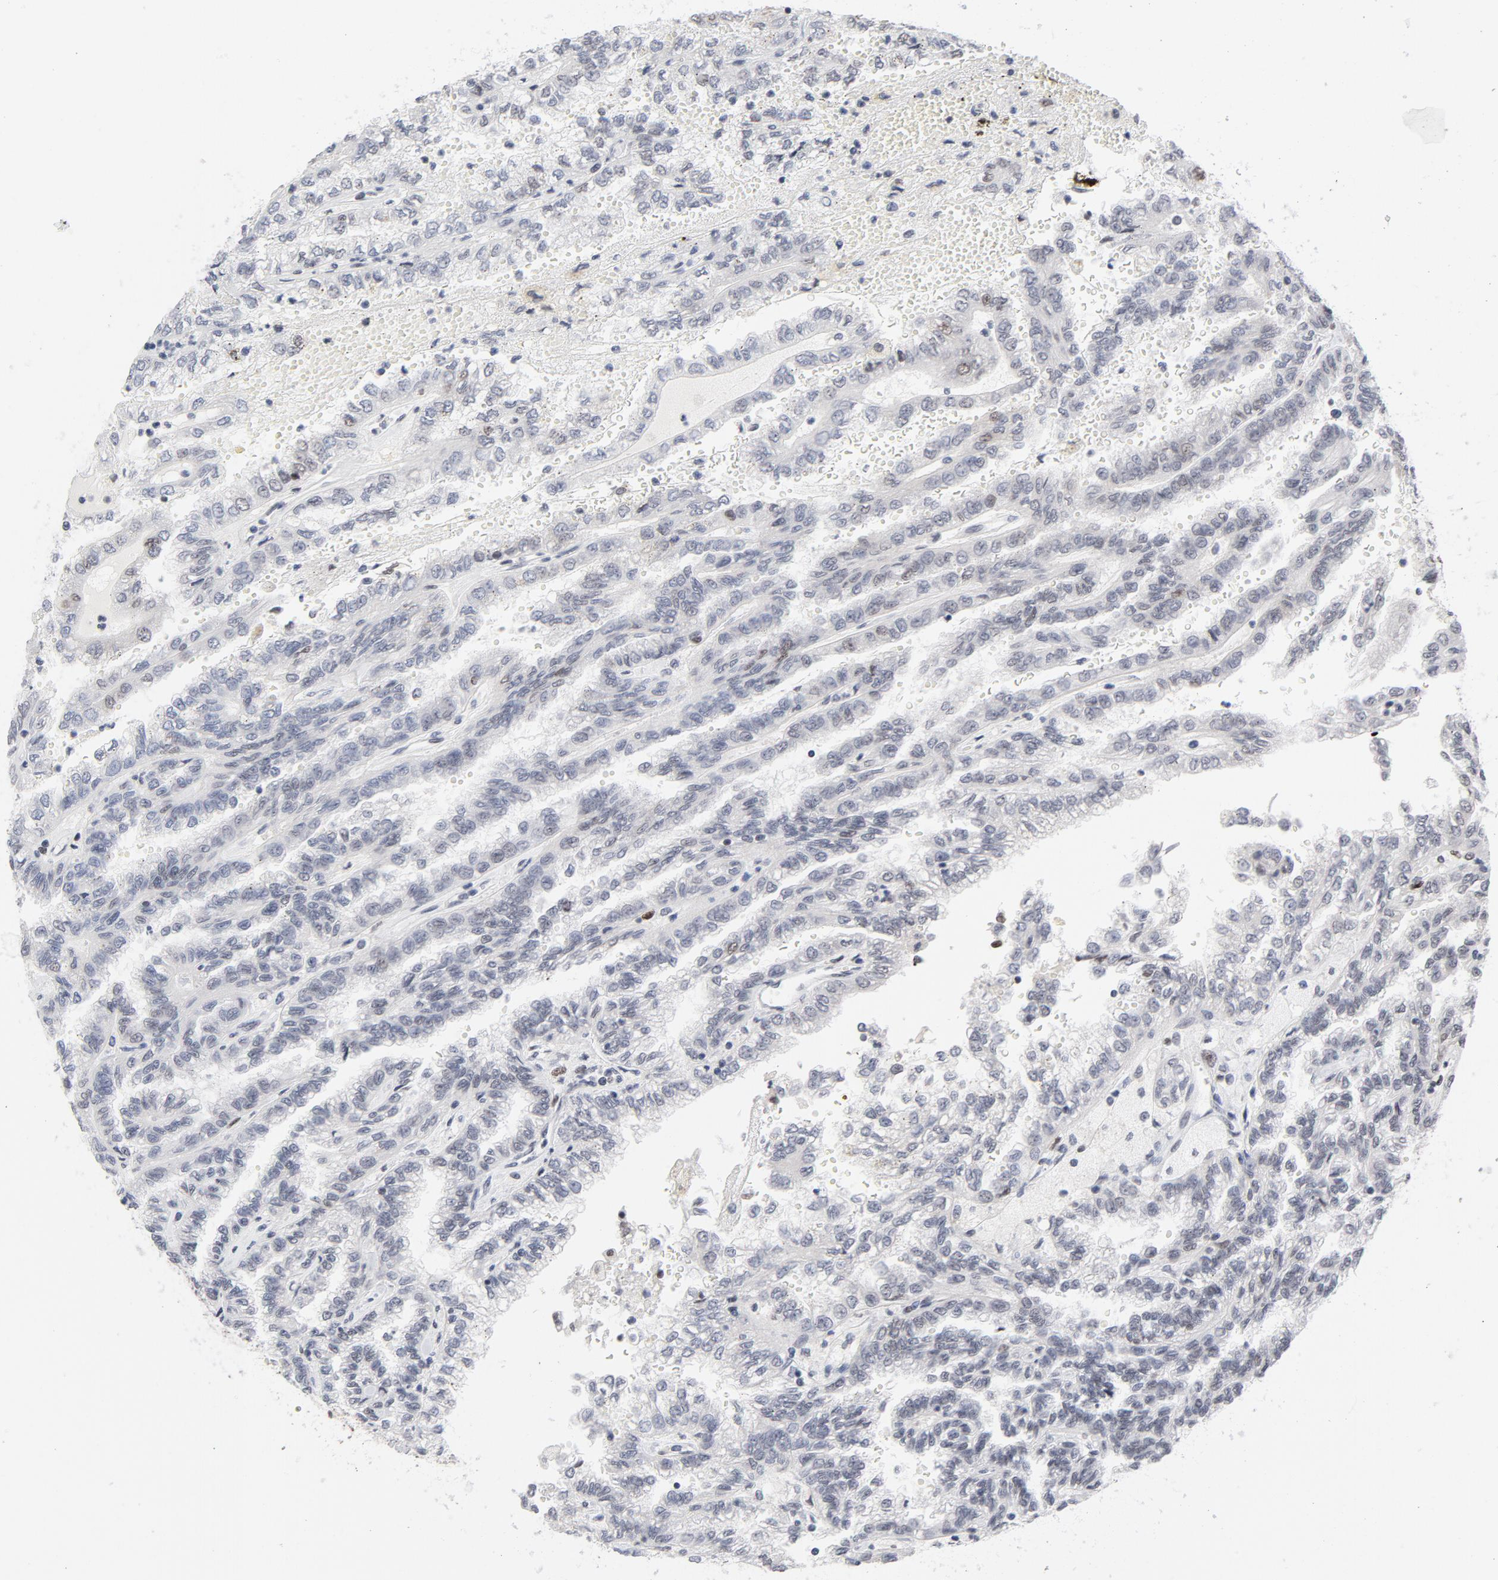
{"staining": {"intensity": "negative", "quantity": "none", "location": "none"}, "tissue": "renal cancer", "cell_type": "Tumor cells", "image_type": "cancer", "snomed": [{"axis": "morphology", "description": "Inflammation, NOS"}, {"axis": "morphology", "description": "Adenocarcinoma, NOS"}, {"axis": "topography", "description": "Kidney"}], "caption": "Histopathology image shows no protein staining in tumor cells of renal cancer tissue.", "gene": "RFC4", "patient": {"sex": "male", "age": 68}}